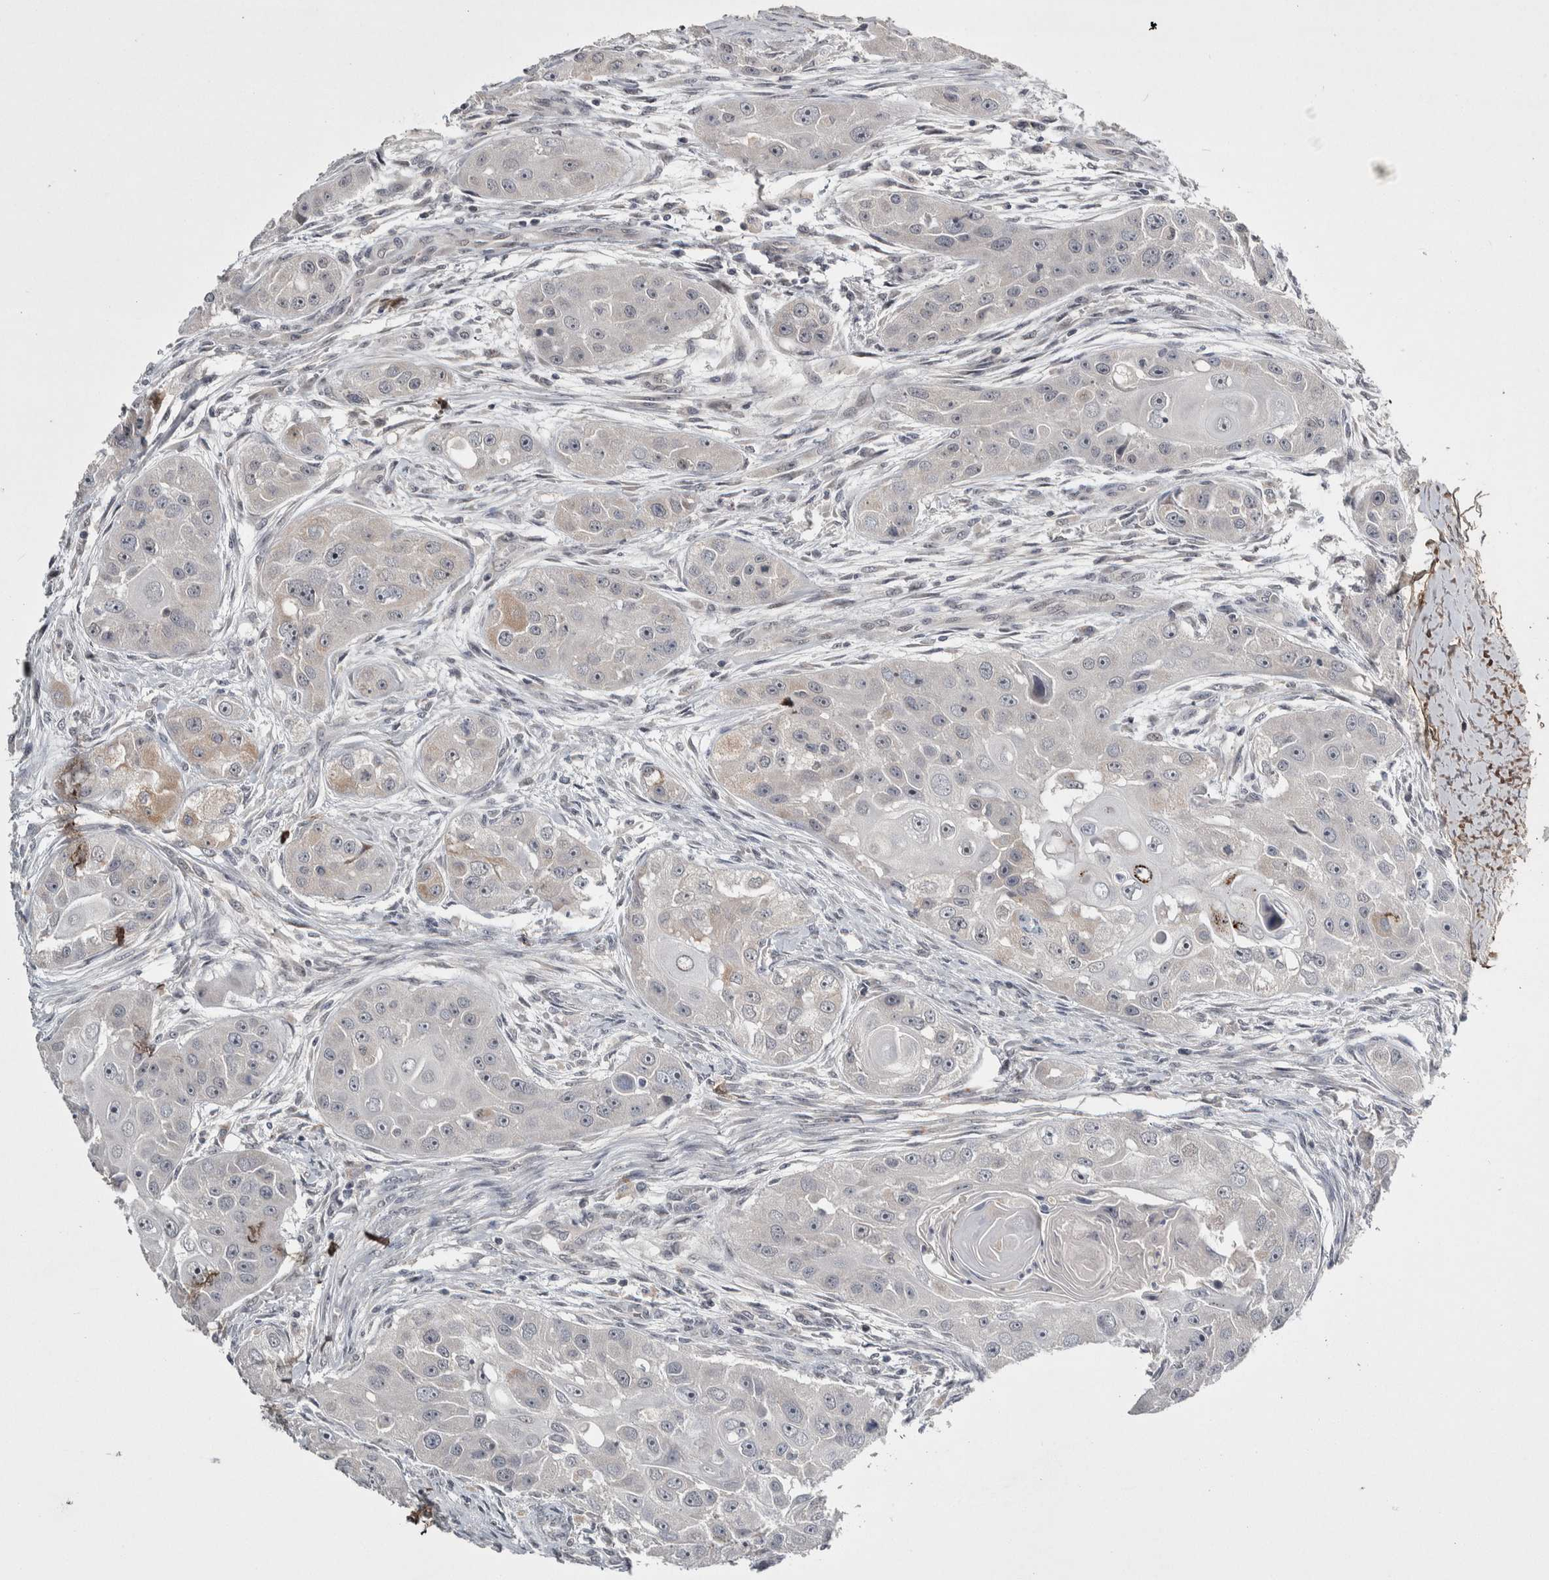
{"staining": {"intensity": "negative", "quantity": "none", "location": "none"}, "tissue": "head and neck cancer", "cell_type": "Tumor cells", "image_type": "cancer", "snomed": [{"axis": "morphology", "description": "Normal tissue, NOS"}, {"axis": "morphology", "description": "Squamous cell carcinoma, NOS"}, {"axis": "topography", "description": "Skeletal muscle"}, {"axis": "topography", "description": "Head-Neck"}], "caption": "This is an immunohistochemistry (IHC) image of human head and neck squamous cell carcinoma. There is no staining in tumor cells.", "gene": "ASPN", "patient": {"sex": "male", "age": 51}}